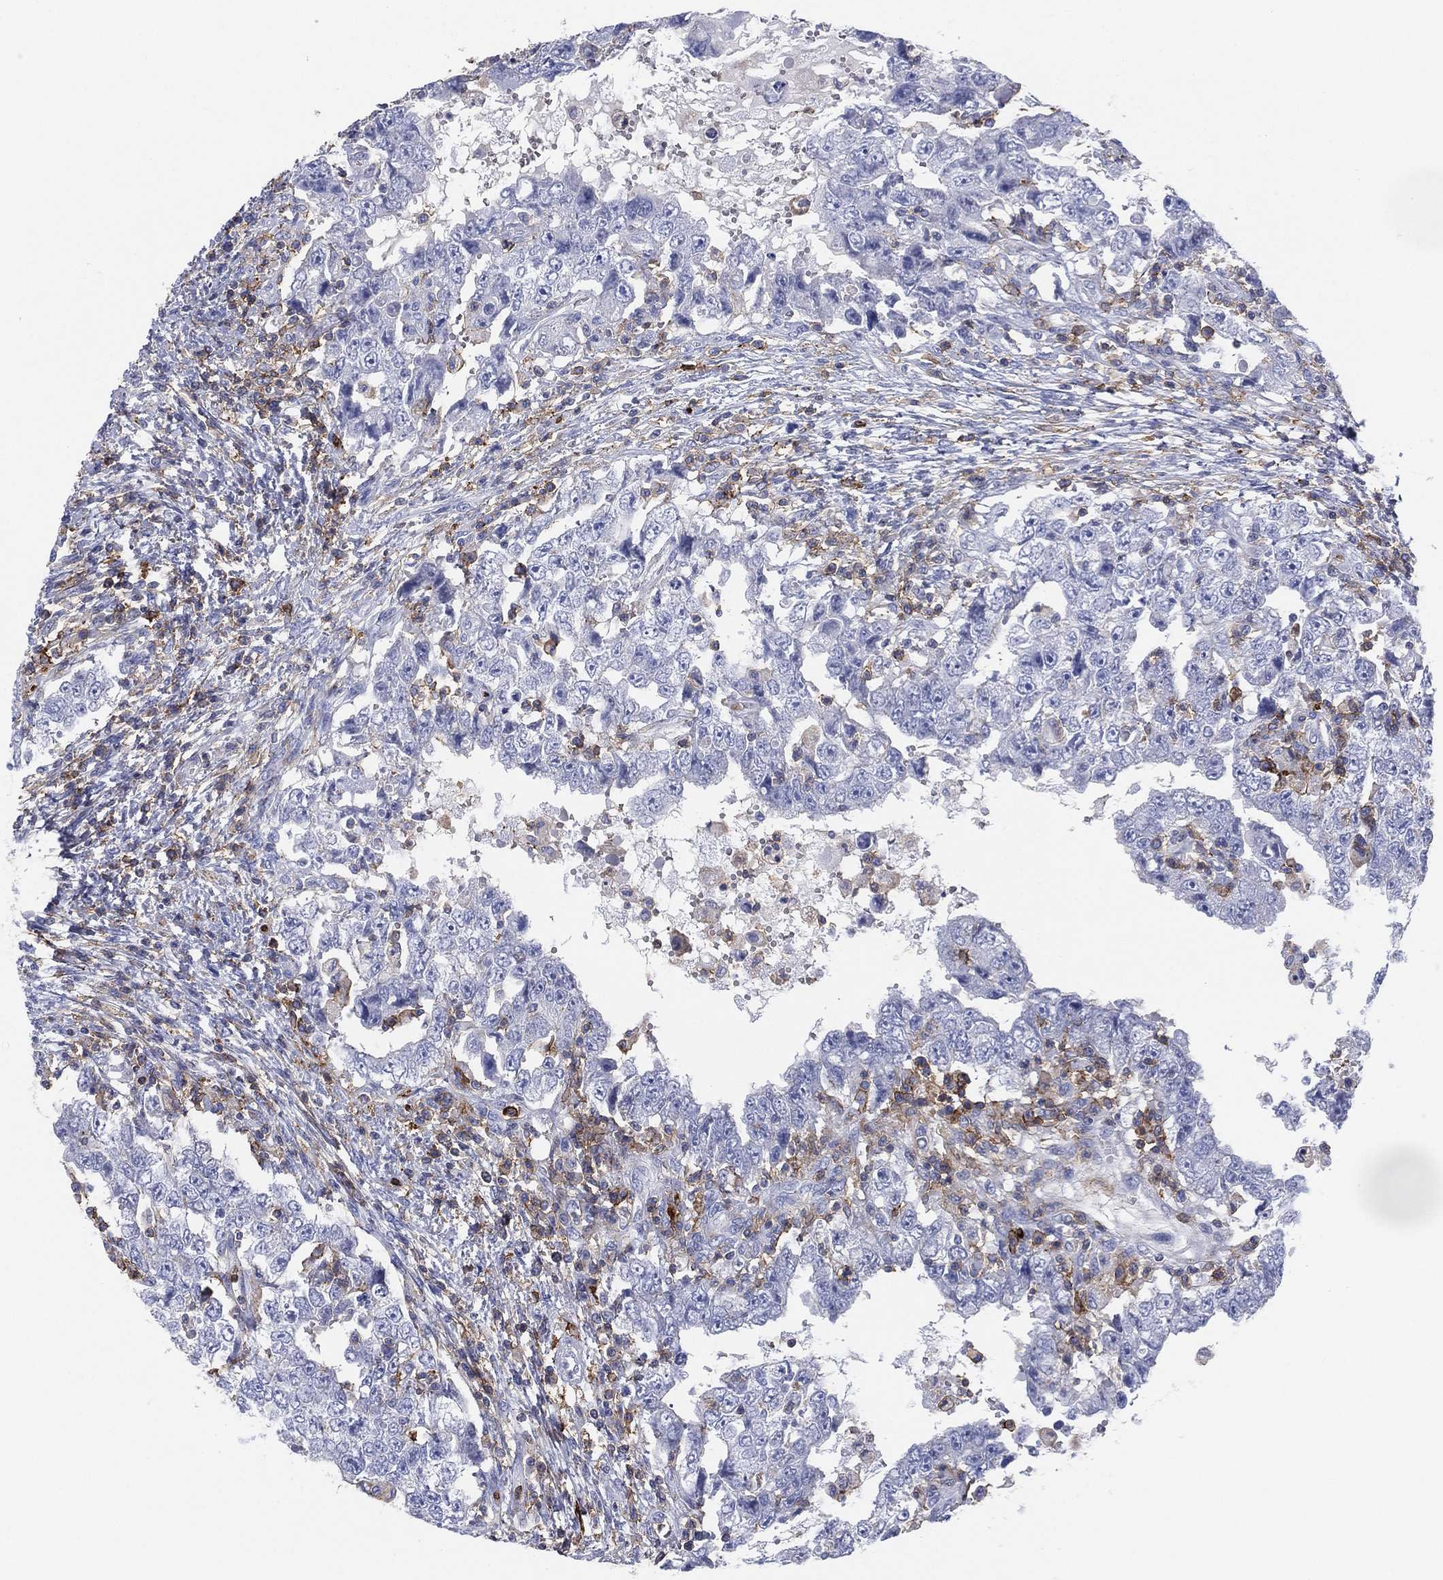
{"staining": {"intensity": "negative", "quantity": "none", "location": "none"}, "tissue": "testis cancer", "cell_type": "Tumor cells", "image_type": "cancer", "snomed": [{"axis": "morphology", "description": "Carcinoma, Embryonal, NOS"}, {"axis": "topography", "description": "Testis"}], "caption": "Tumor cells are negative for protein expression in human testis embryonal carcinoma.", "gene": "SELPLG", "patient": {"sex": "male", "age": 26}}